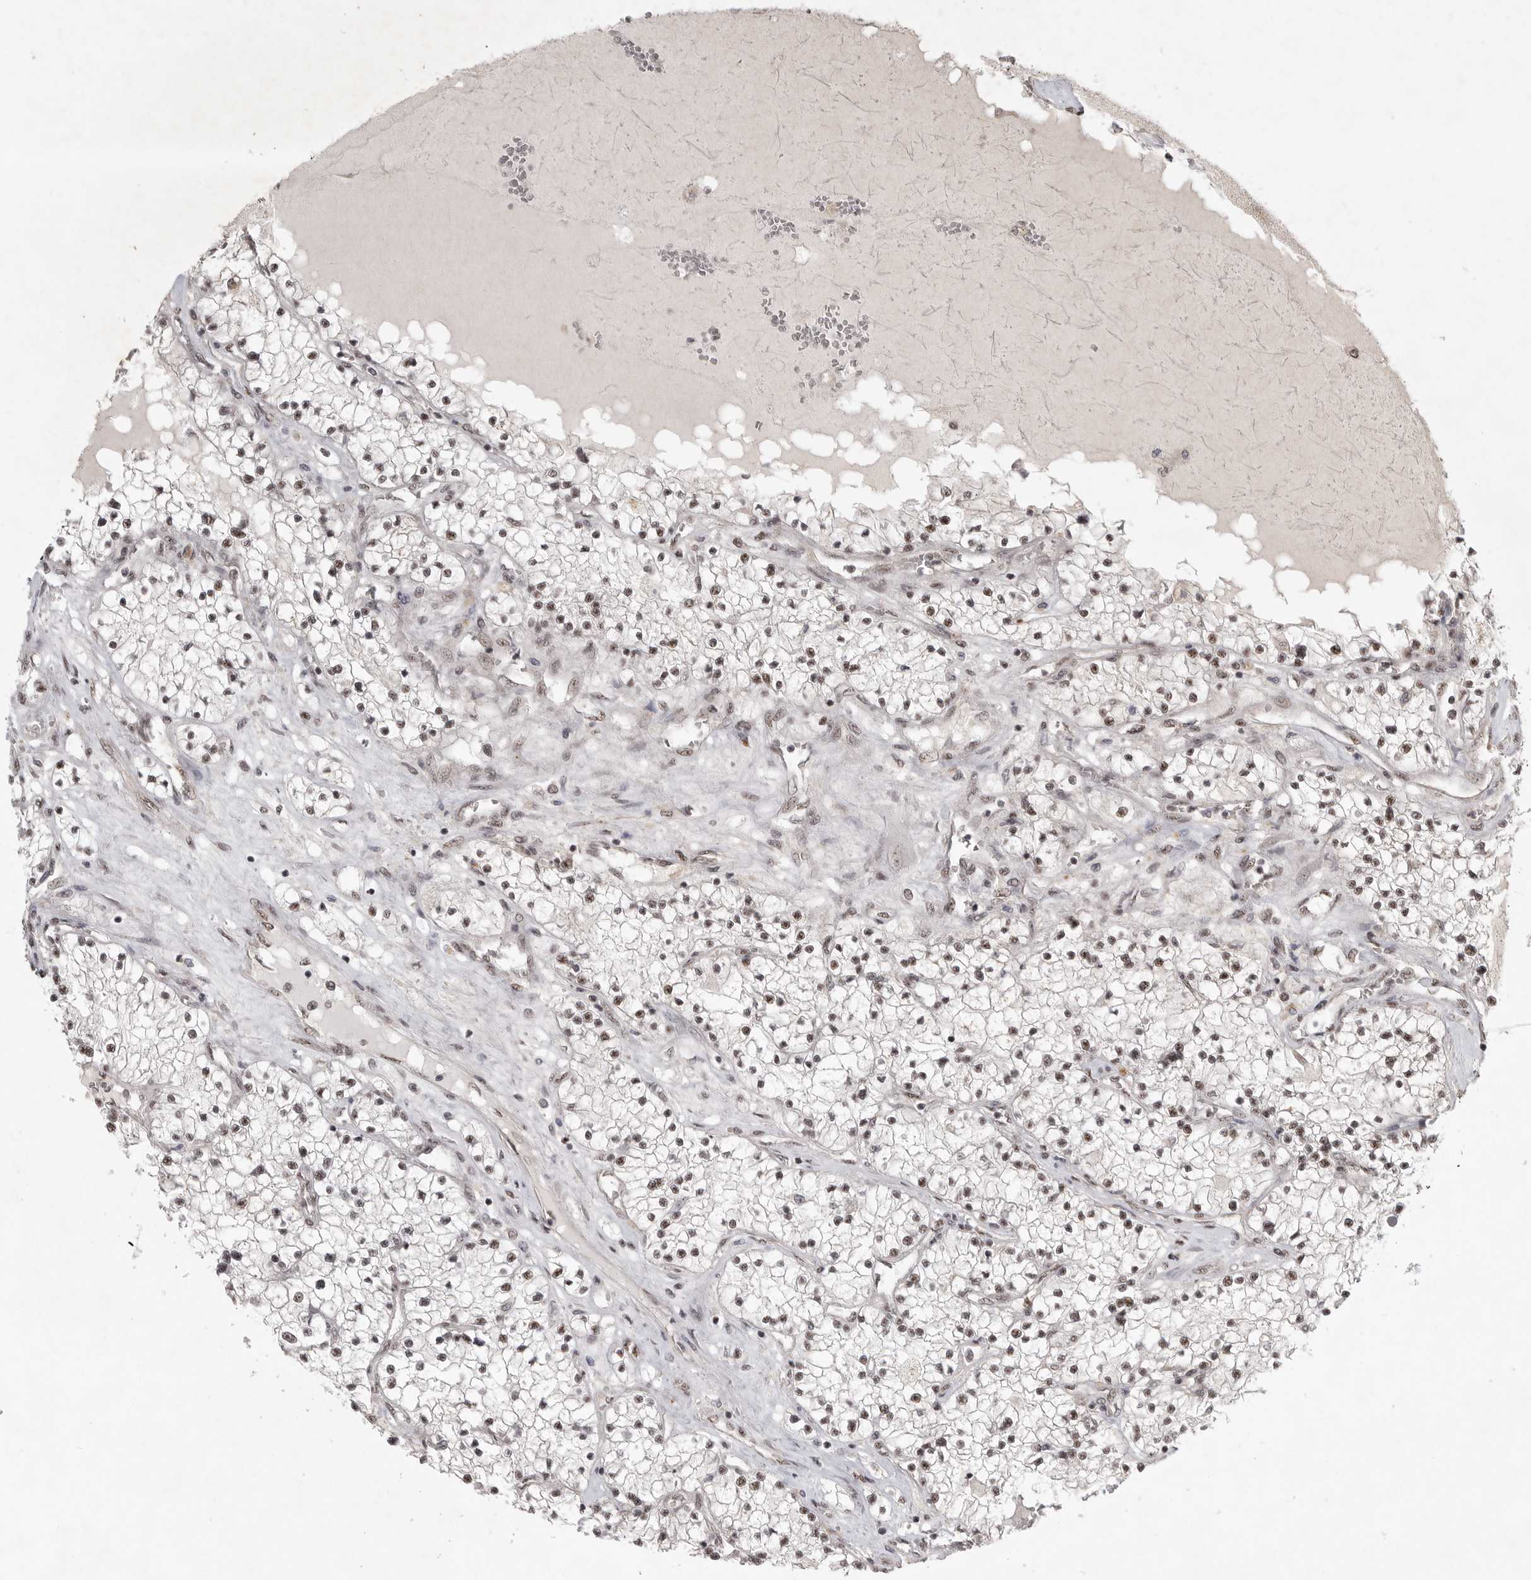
{"staining": {"intensity": "negative", "quantity": "none", "location": "none"}, "tissue": "renal cancer", "cell_type": "Tumor cells", "image_type": "cancer", "snomed": [{"axis": "morphology", "description": "Normal tissue, NOS"}, {"axis": "morphology", "description": "Adenocarcinoma, NOS"}, {"axis": "topography", "description": "Kidney"}], "caption": "Immunohistochemistry photomicrograph of human renal cancer stained for a protein (brown), which reveals no positivity in tumor cells.", "gene": "POMP", "patient": {"sex": "male", "age": 68}}